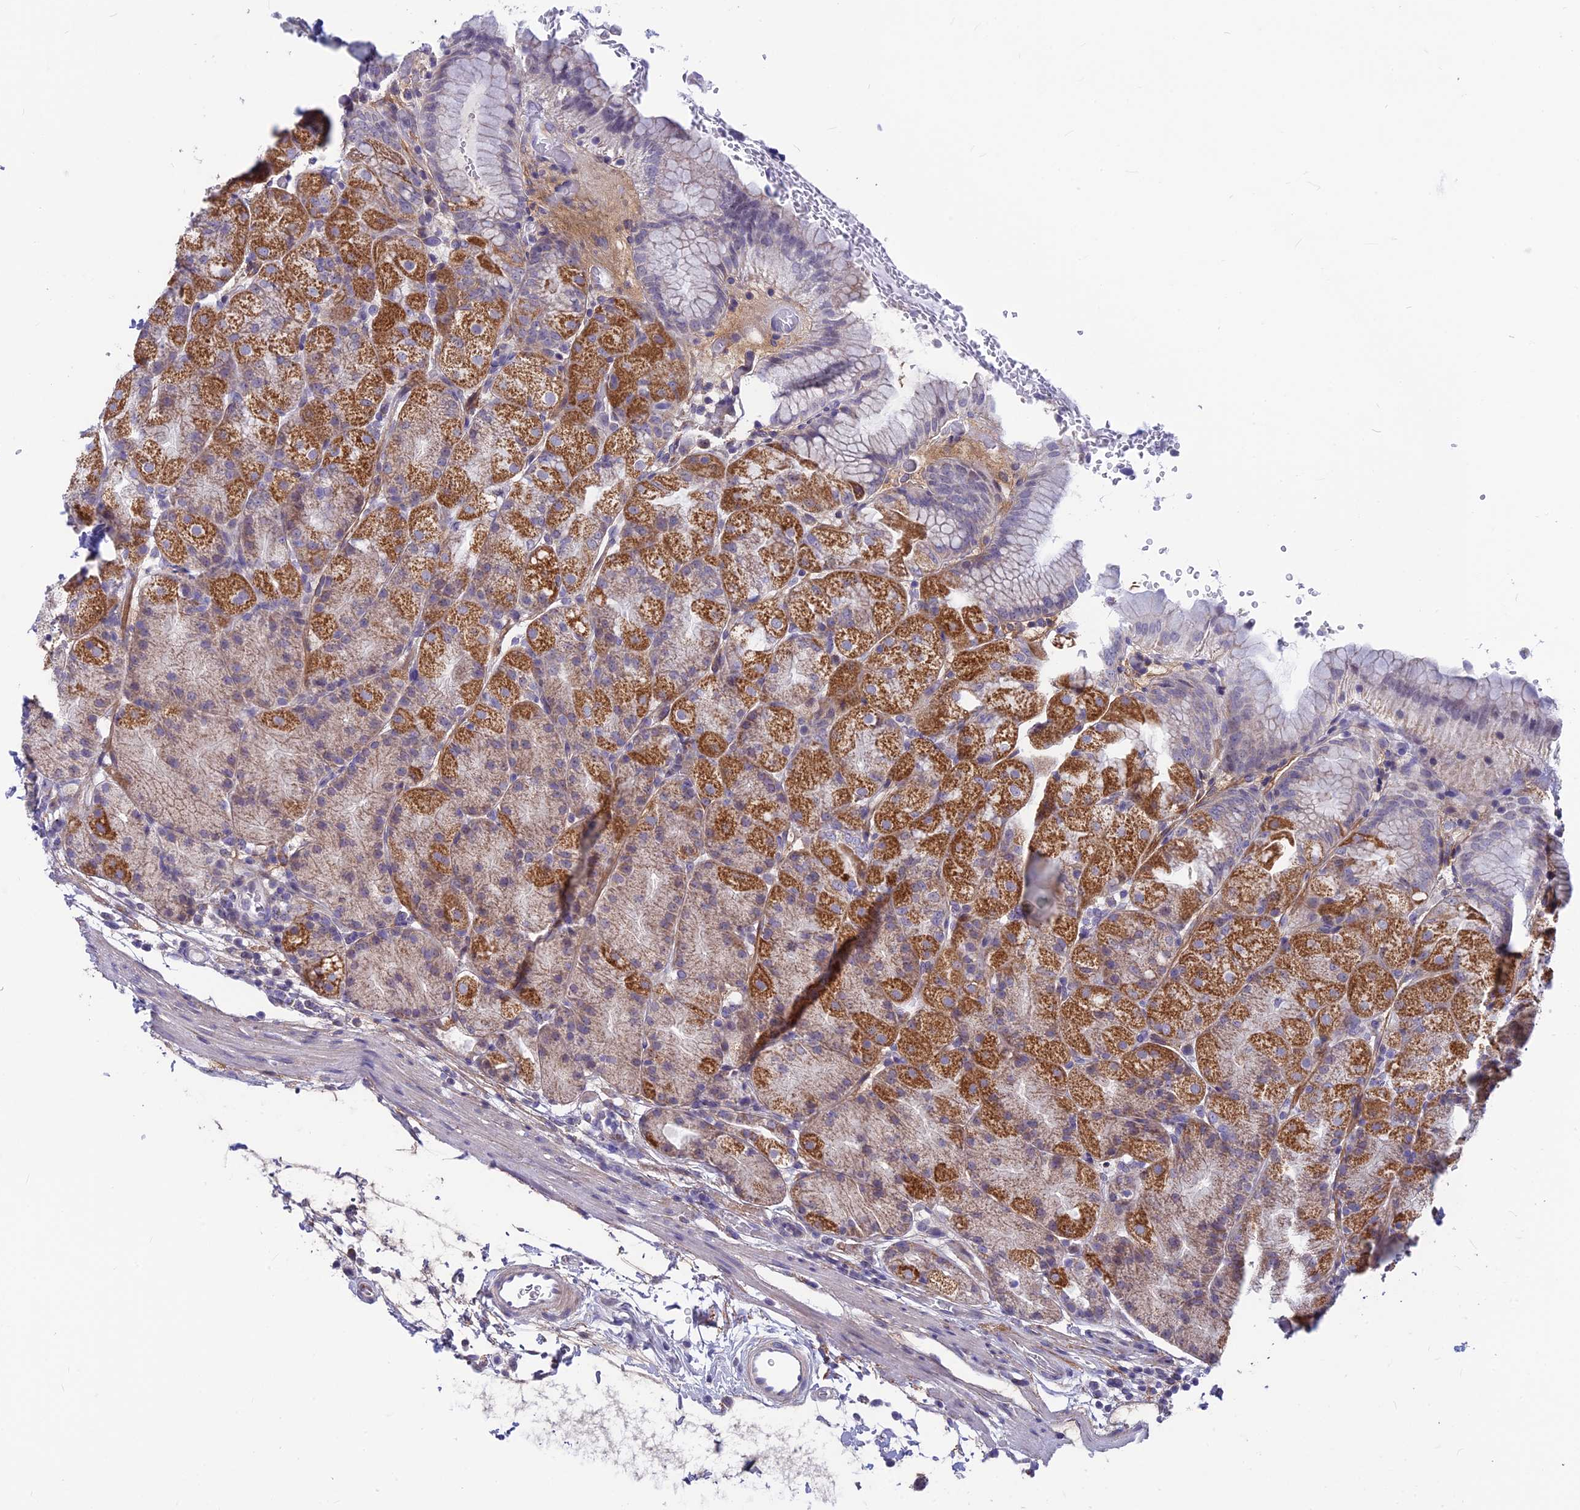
{"staining": {"intensity": "strong", "quantity": "25%-75%", "location": "cytoplasmic/membranous"}, "tissue": "stomach", "cell_type": "Glandular cells", "image_type": "normal", "snomed": [{"axis": "morphology", "description": "Normal tissue, NOS"}, {"axis": "topography", "description": "Stomach, upper"}, {"axis": "topography", "description": "Stomach, lower"}], "caption": "Normal stomach exhibits strong cytoplasmic/membranous expression in approximately 25%-75% of glandular cells, visualized by immunohistochemistry.", "gene": "PLAC9", "patient": {"sex": "male", "age": 62}}